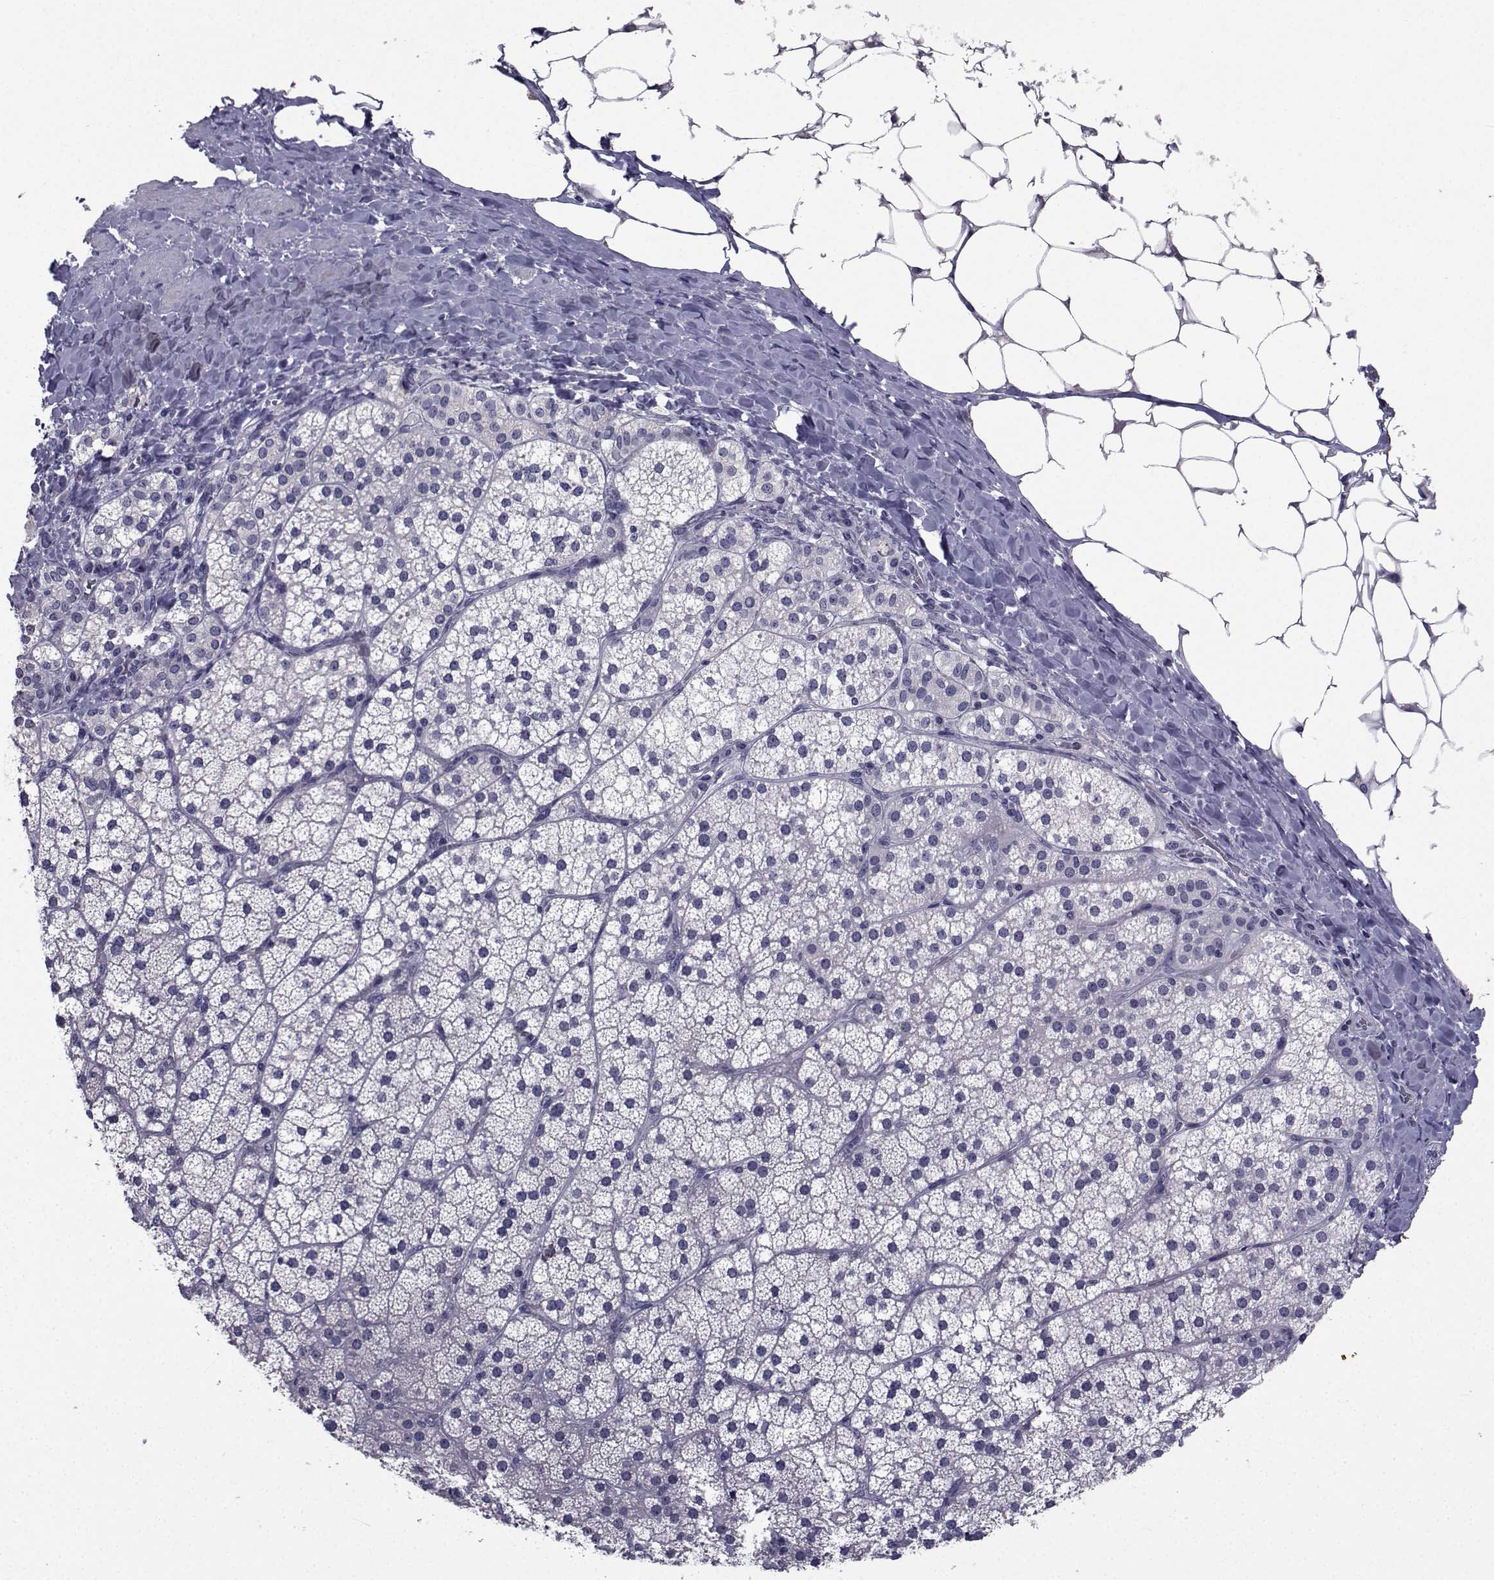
{"staining": {"intensity": "negative", "quantity": "none", "location": "none"}, "tissue": "adrenal gland", "cell_type": "Glandular cells", "image_type": "normal", "snomed": [{"axis": "morphology", "description": "Normal tissue, NOS"}, {"axis": "topography", "description": "Adrenal gland"}], "caption": "IHC of unremarkable adrenal gland displays no staining in glandular cells. (Brightfield microscopy of DAB (3,3'-diaminobenzidine) immunohistochemistry at high magnification).", "gene": "CHRNA1", "patient": {"sex": "male", "age": 53}}